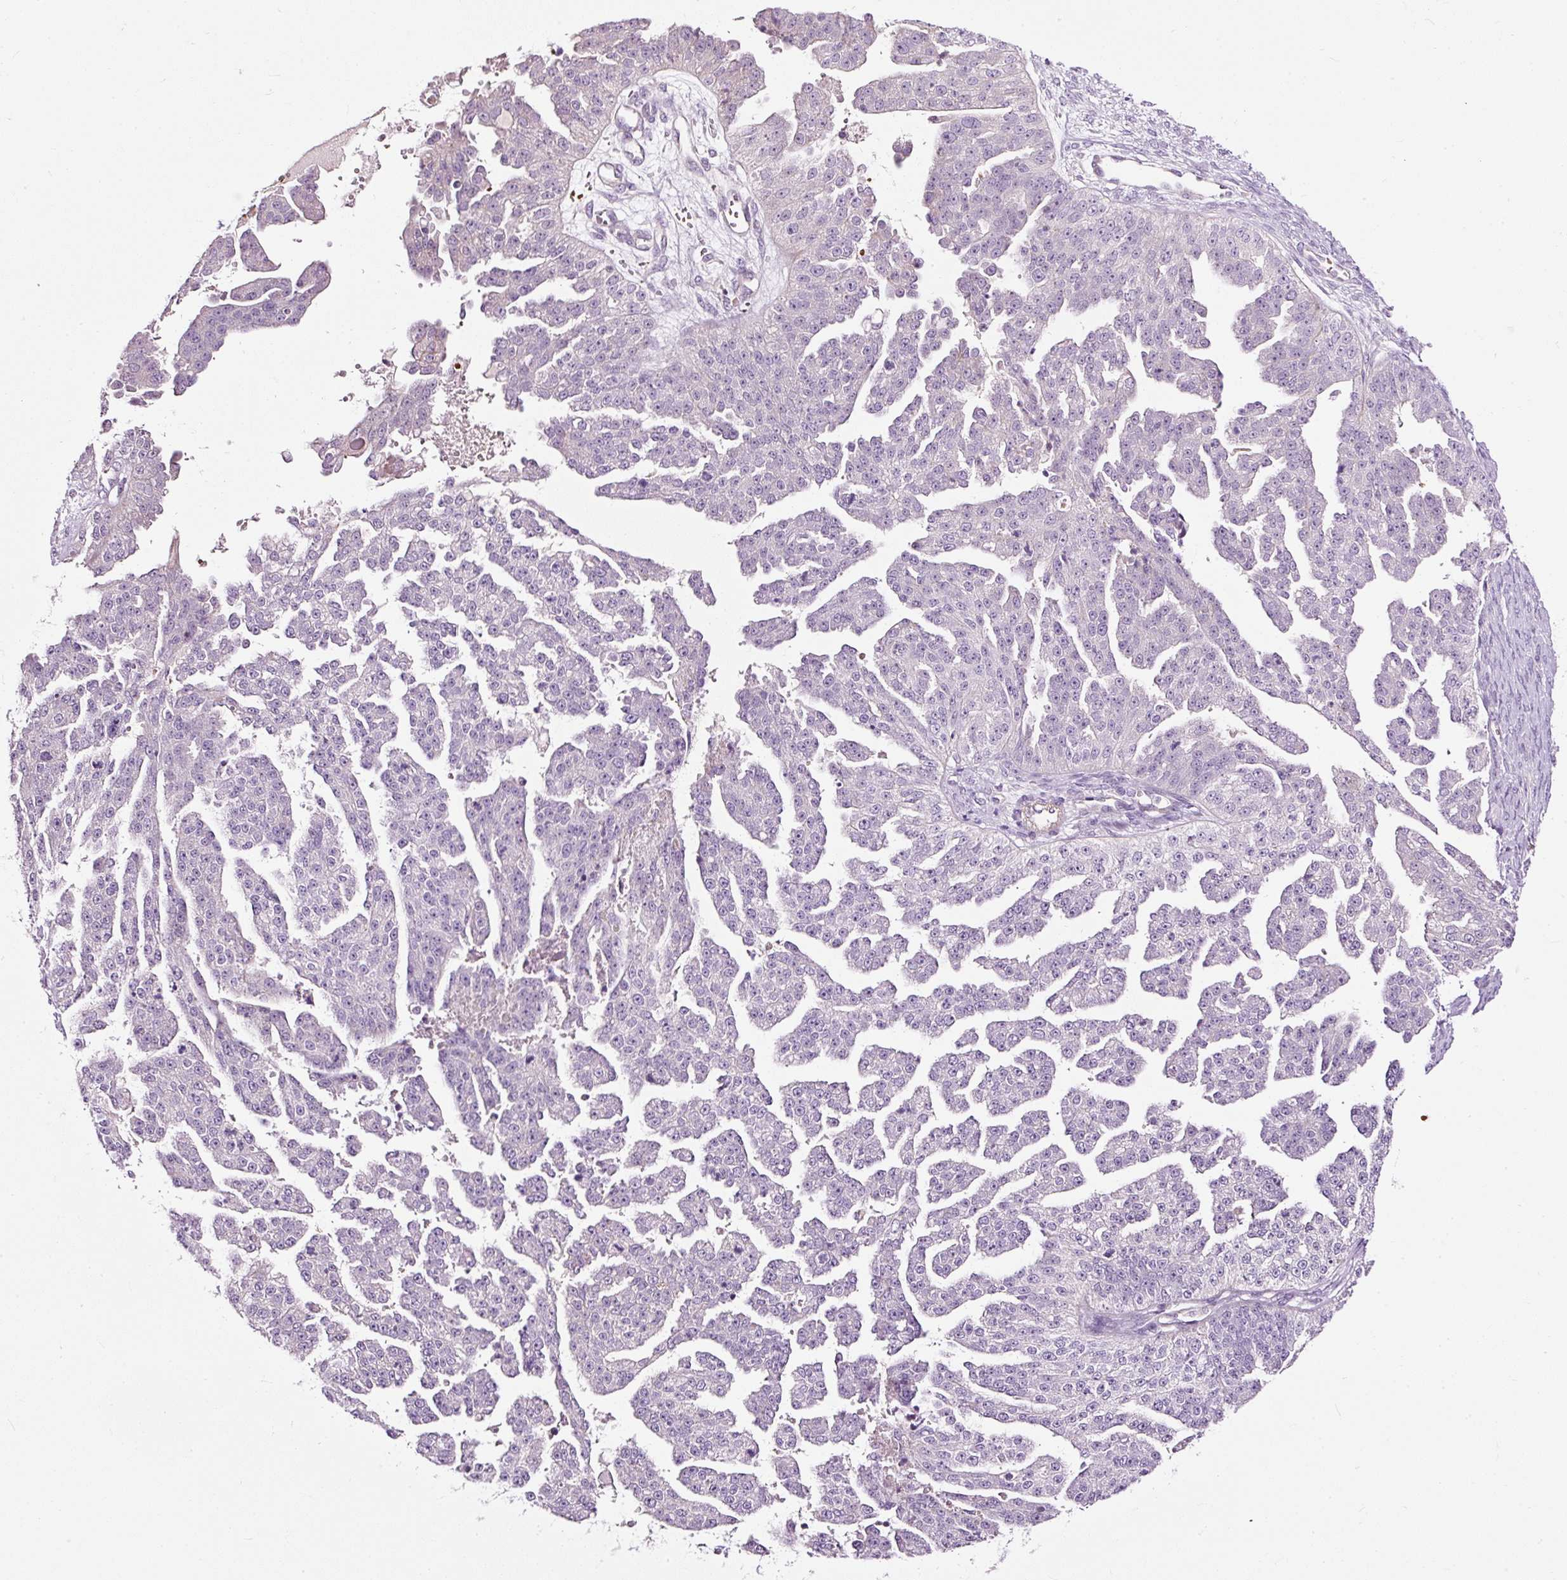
{"staining": {"intensity": "negative", "quantity": "none", "location": "none"}, "tissue": "ovarian cancer", "cell_type": "Tumor cells", "image_type": "cancer", "snomed": [{"axis": "morphology", "description": "Cystadenocarcinoma, serous, NOS"}, {"axis": "topography", "description": "Ovary"}], "caption": "DAB (3,3'-diaminobenzidine) immunohistochemical staining of serous cystadenocarcinoma (ovarian) exhibits no significant staining in tumor cells.", "gene": "USHBP1", "patient": {"sex": "female", "age": 58}}